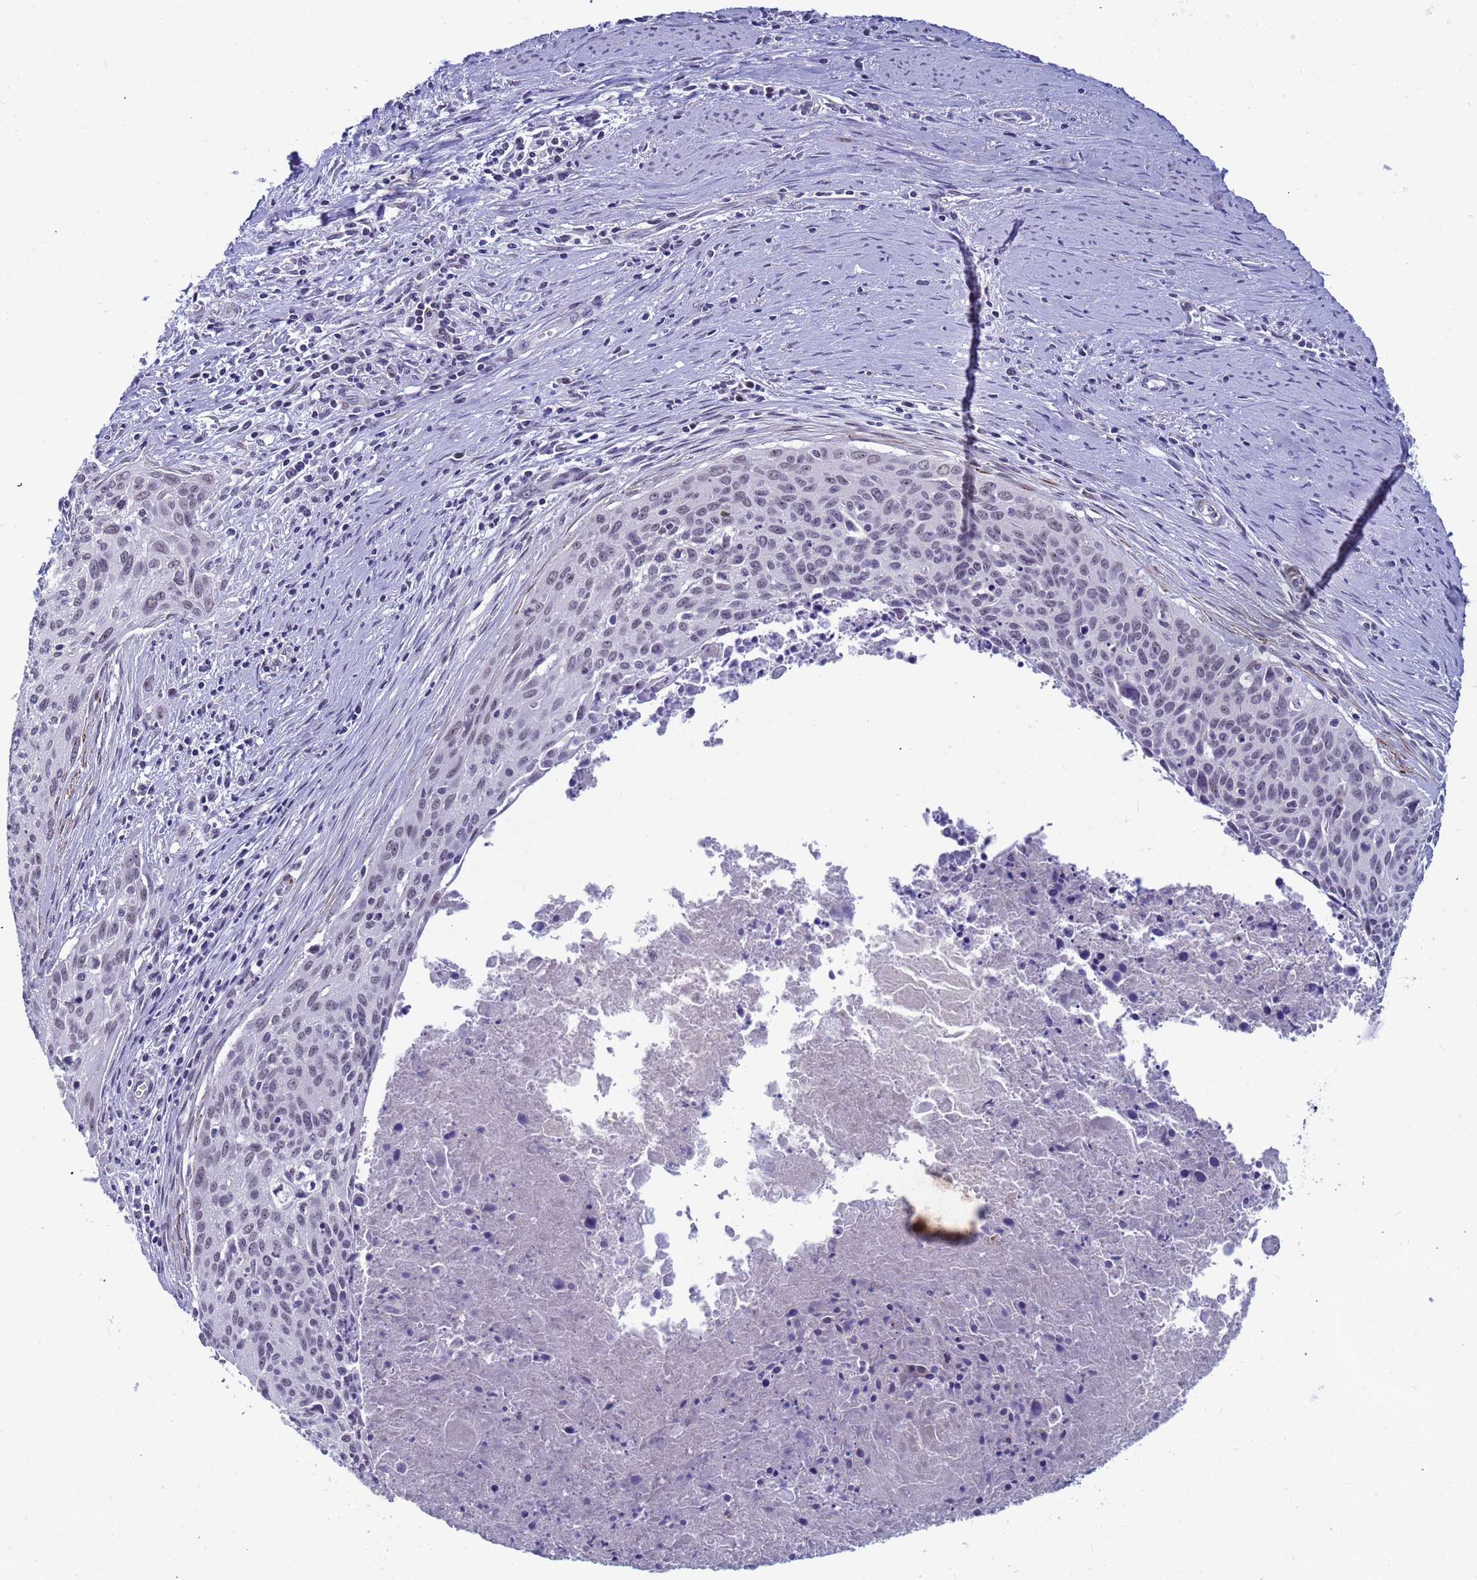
{"staining": {"intensity": "weak", "quantity": "<25%", "location": "nuclear"}, "tissue": "cervical cancer", "cell_type": "Tumor cells", "image_type": "cancer", "snomed": [{"axis": "morphology", "description": "Squamous cell carcinoma, NOS"}, {"axis": "topography", "description": "Cervix"}], "caption": "Immunohistochemistry photomicrograph of neoplastic tissue: human squamous cell carcinoma (cervical) stained with DAB displays no significant protein staining in tumor cells.", "gene": "CXorf65", "patient": {"sex": "female", "age": 55}}